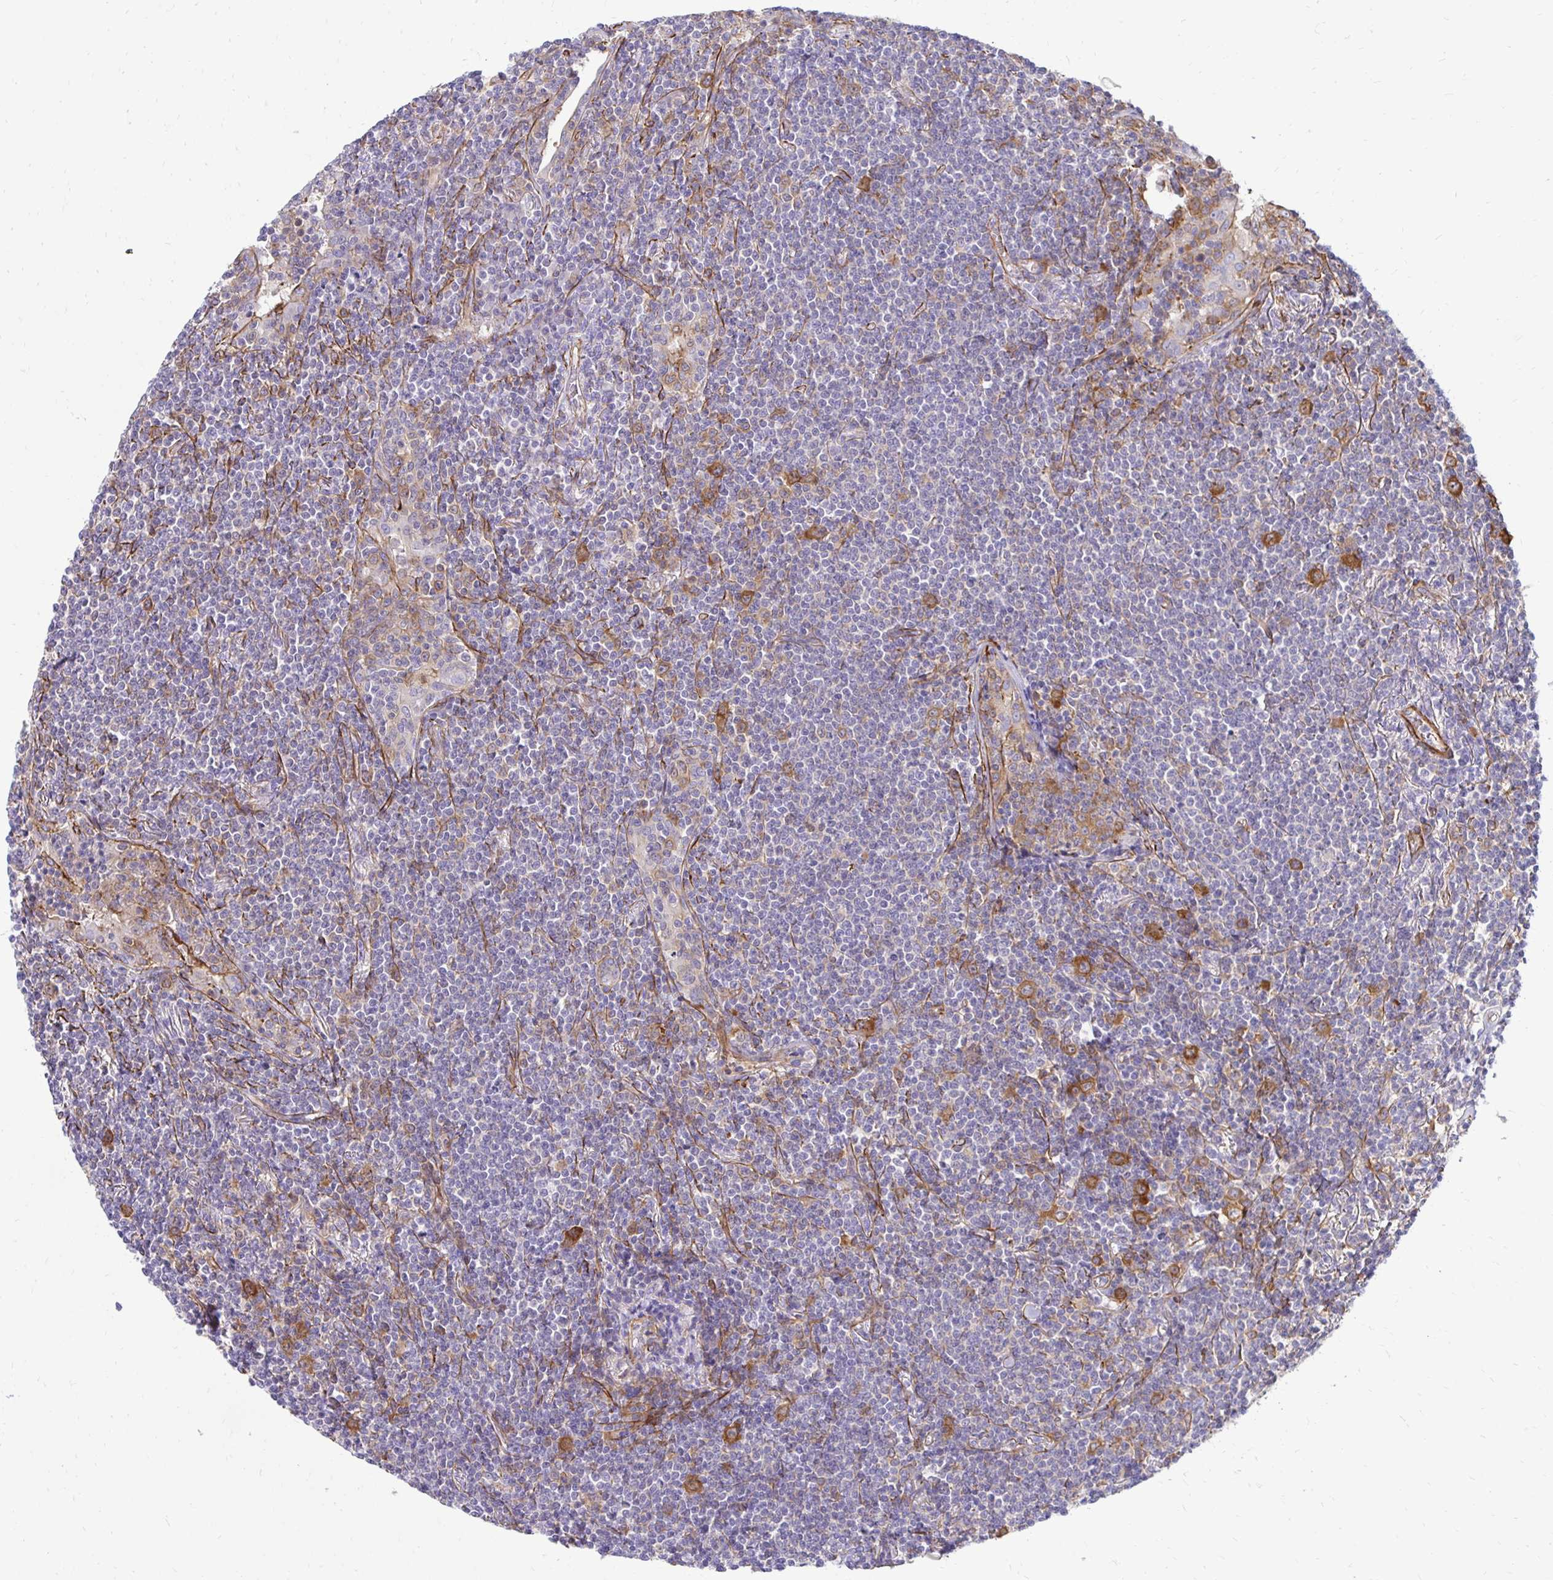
{"staining": {"intensity": "moderate", "quantity": "<25%", "location": "cytoplasmic/membranous"}, "tissue": "lymphoma", "cell_type": "Tumor cells", "image_type": "cancer", "snomed": [{"axis": "morphology", "description": "Malignant lymphoma, non-Hodgkin's type, Low grade"}, {"axis": "topography", "description": "Lung"}], "caption": "Brown immunohistochemical staining in human lymphoma reveals moderate cytoplasmic/membranous staining in approximately <25% of tumor cells.", "gene": "CTPS1", "patient": {"sex": "female", "age": 71}}